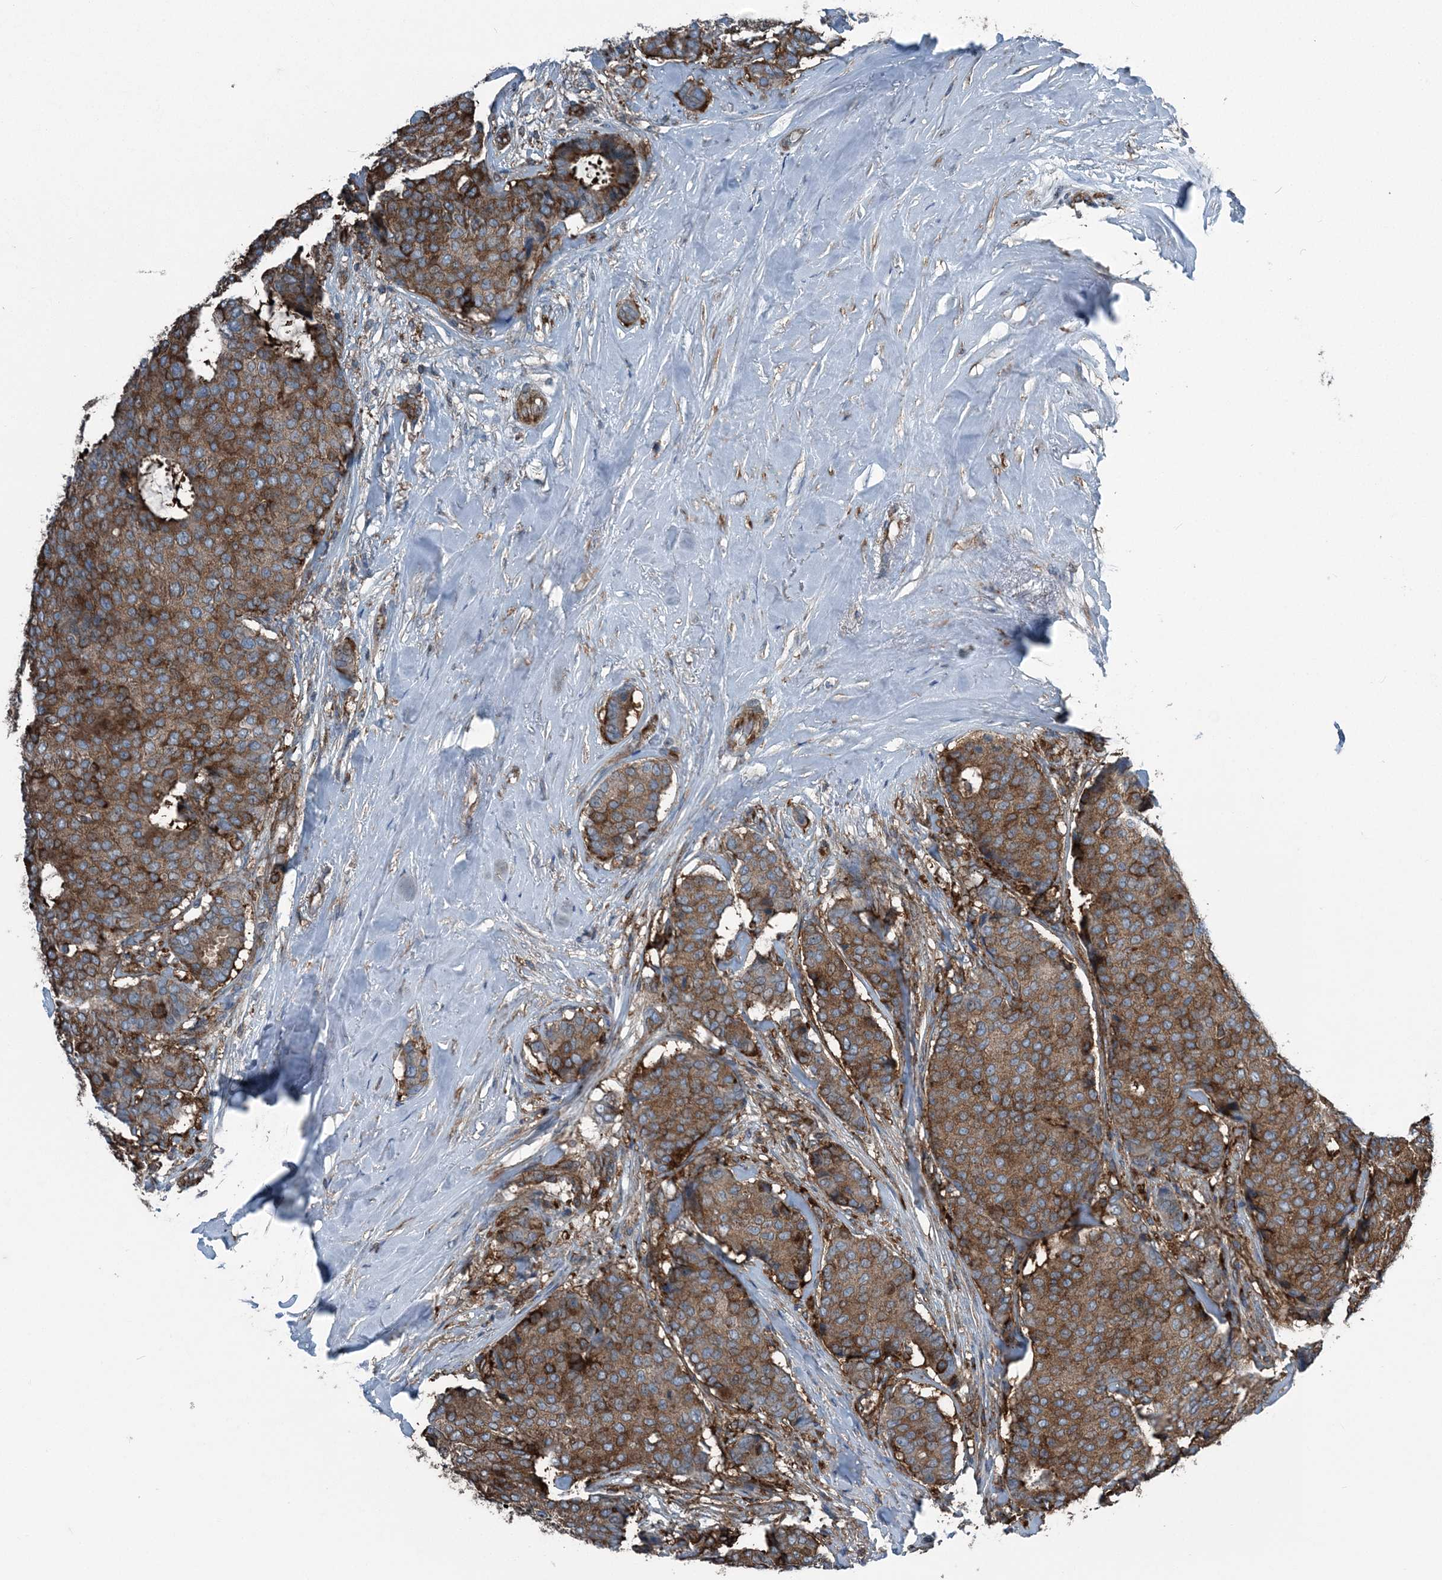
{"staining": {"intensity": "strong", "quantity": ">75%", "location": "cytoplasmic/membranous"}, "tissue": "breast cancer", "cell_type": "Tumor cells", "image_type": "cancer", "snomed": [{"axis": "morphology", "description": "Duct carcinoma"}, {"axis": "topography", "description": "Breast"}], "caption": "Protein staining reveals strong cytoplasmic/membranous expression in approximately >75% of tumor cells in breast cancer.", "gene": "CFL1", "patient": {"sex": "female", "age": 75}}